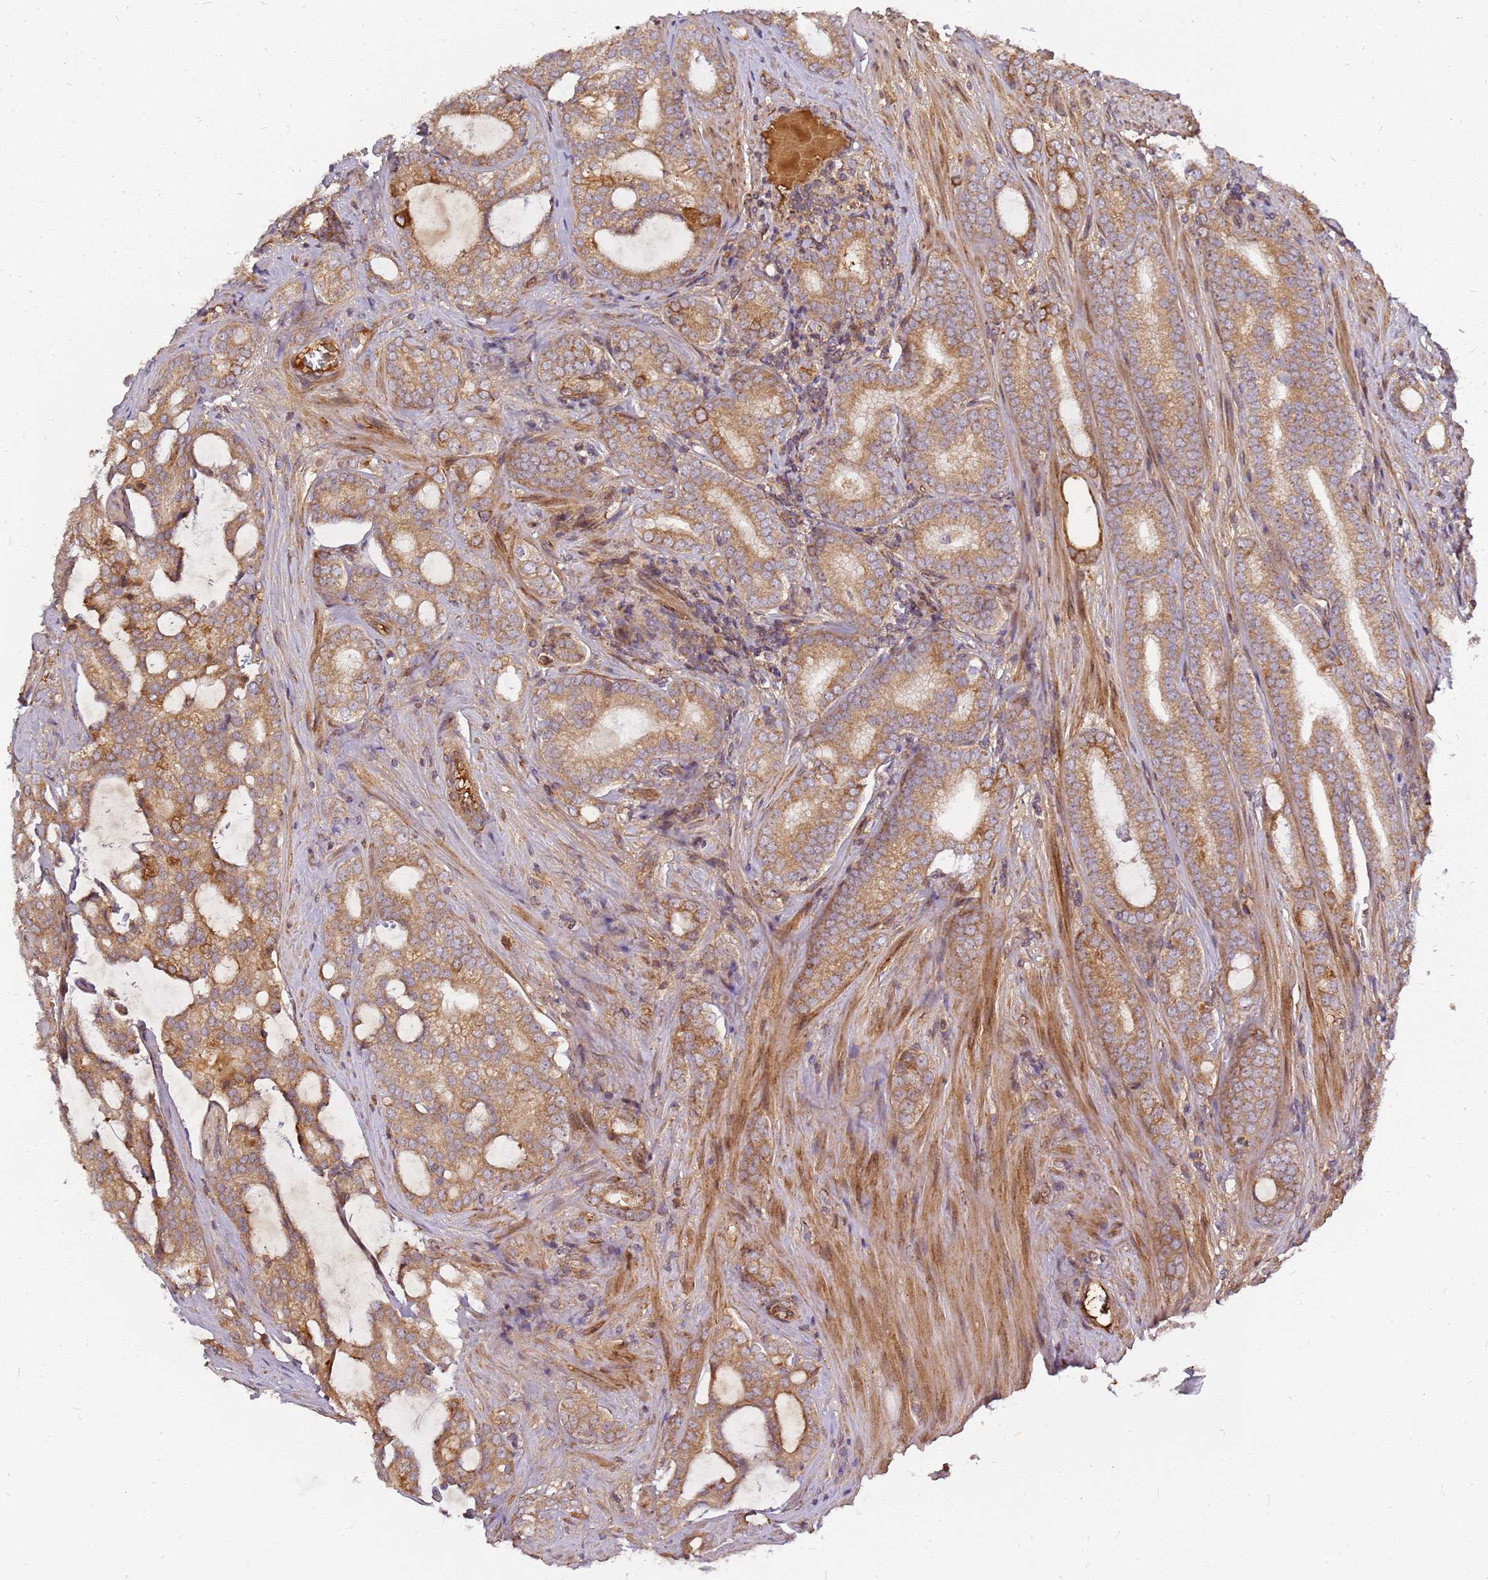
{"staining": {"intensity": "moderate", "quantity": ">75%", "location": "cytoplasmic/membranous"}, "tissue": "prostate cancer", "cell_type": "Tumor cells", "image_type": "cancer", "snomed": [{"axis": "morphology", "description": "Adenocarcinoma, High grade"}, {"axis": "topography", "description": "Prostate"}], "caption": "This is an image of immunohistochemistry staining of prostate high-grade adenocarcinoma, which shows moderate positivity in the cytoplasmic/membranous of tumor cells.", "gene": "CCDC159", "patient": {"sex": "male", "age": 63}}